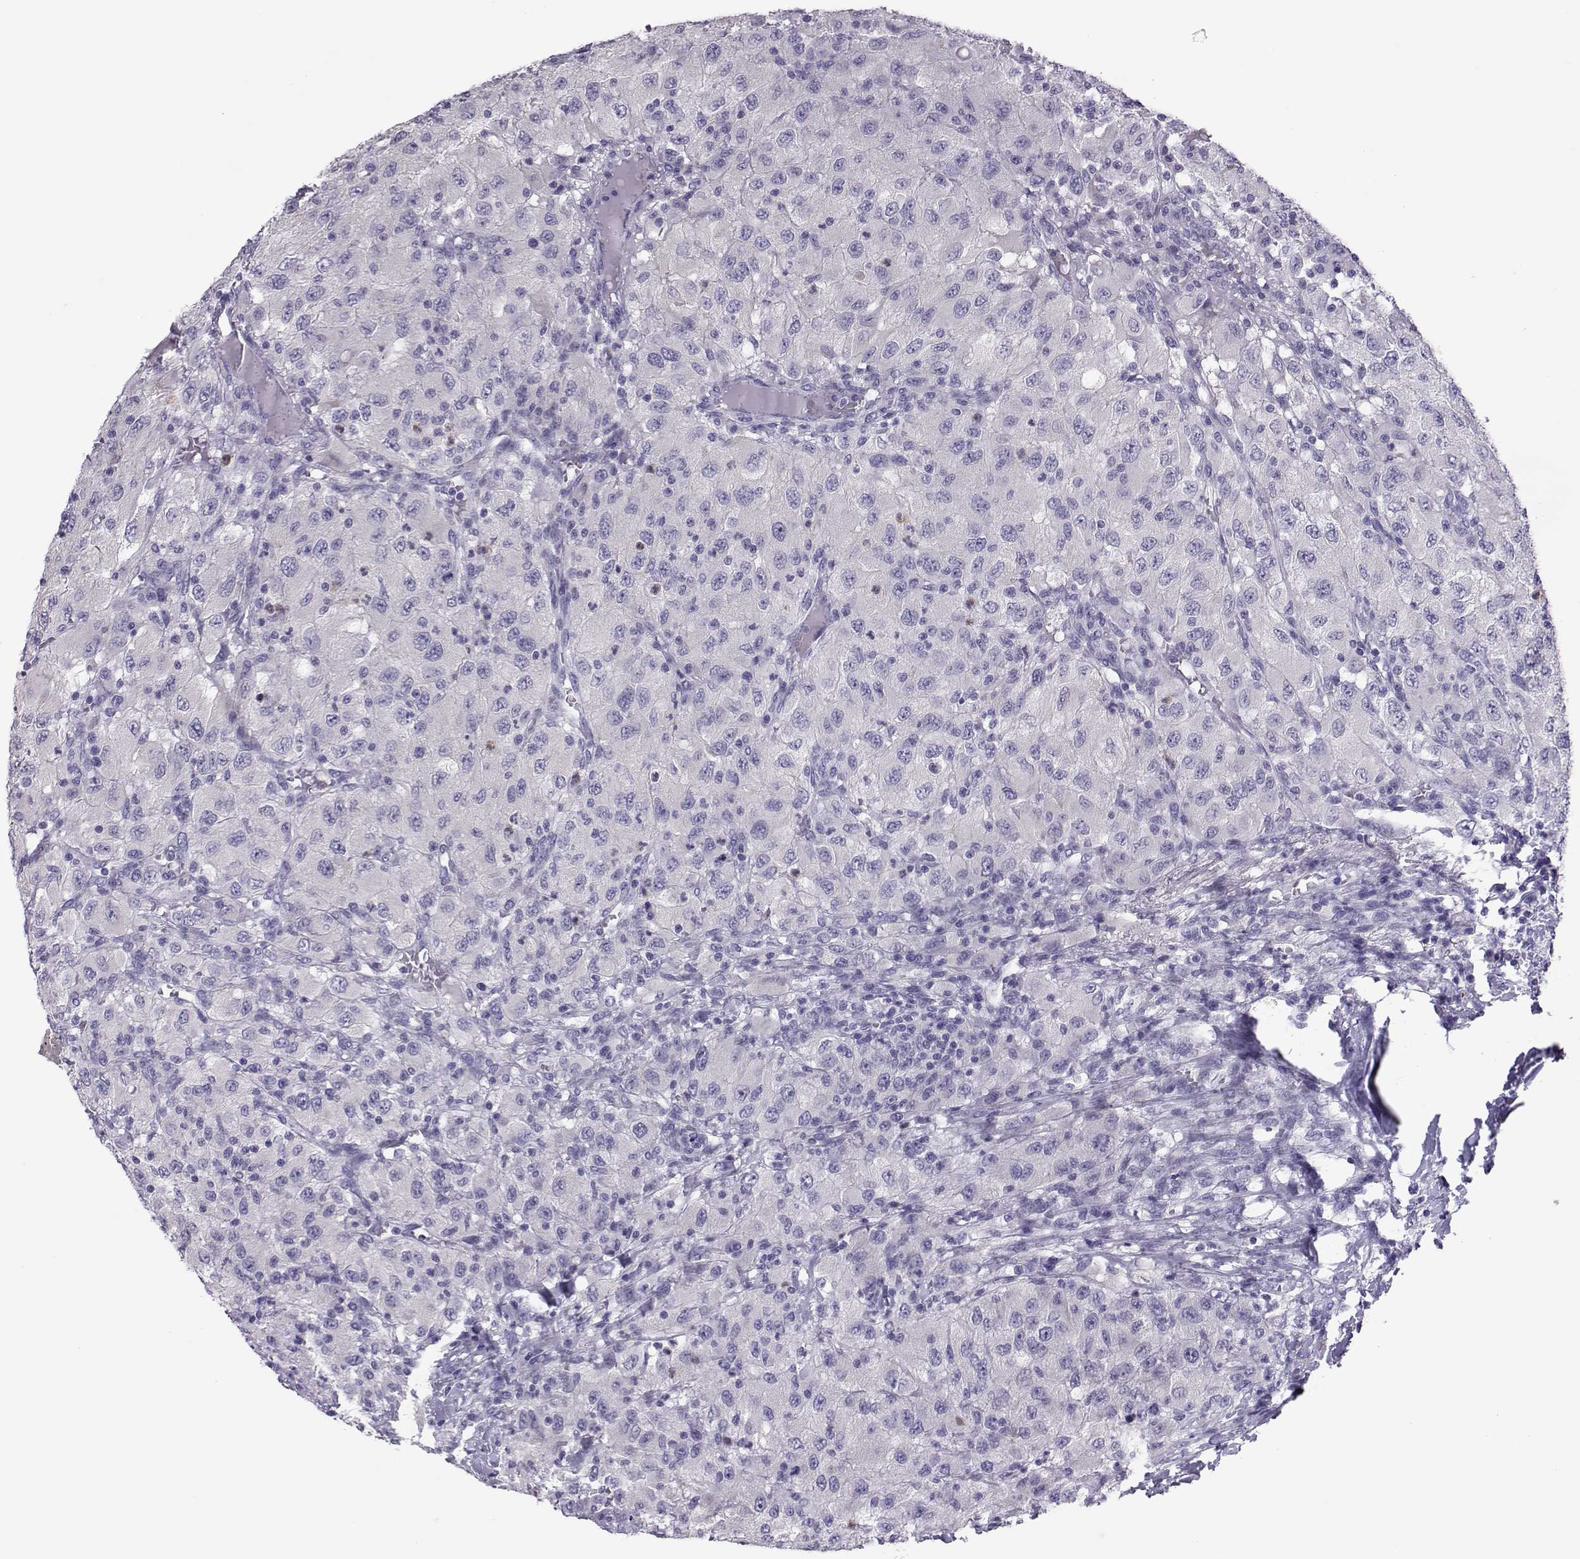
{"staining": {"intensity": "negative", "quantity": "none", "location": "none"}, "tissue": "renal cancer", "cell_type": "Tumor cells", "image_type": "cancer", "snomed": [{"axis": "morphology", "description": "Adenocarcinoma, NOS"}, {"axis": "topography", "description": "Kidney"}], "caption": "Immunohistochemical staining of renal cancer displays no significant staining in tumor cells. (DAB (3,3'-diaminobenzidine) immunohistochemistry, high magnification).", "gene": "TRPM7", "patient": {"sex": "female", "age": 67}}